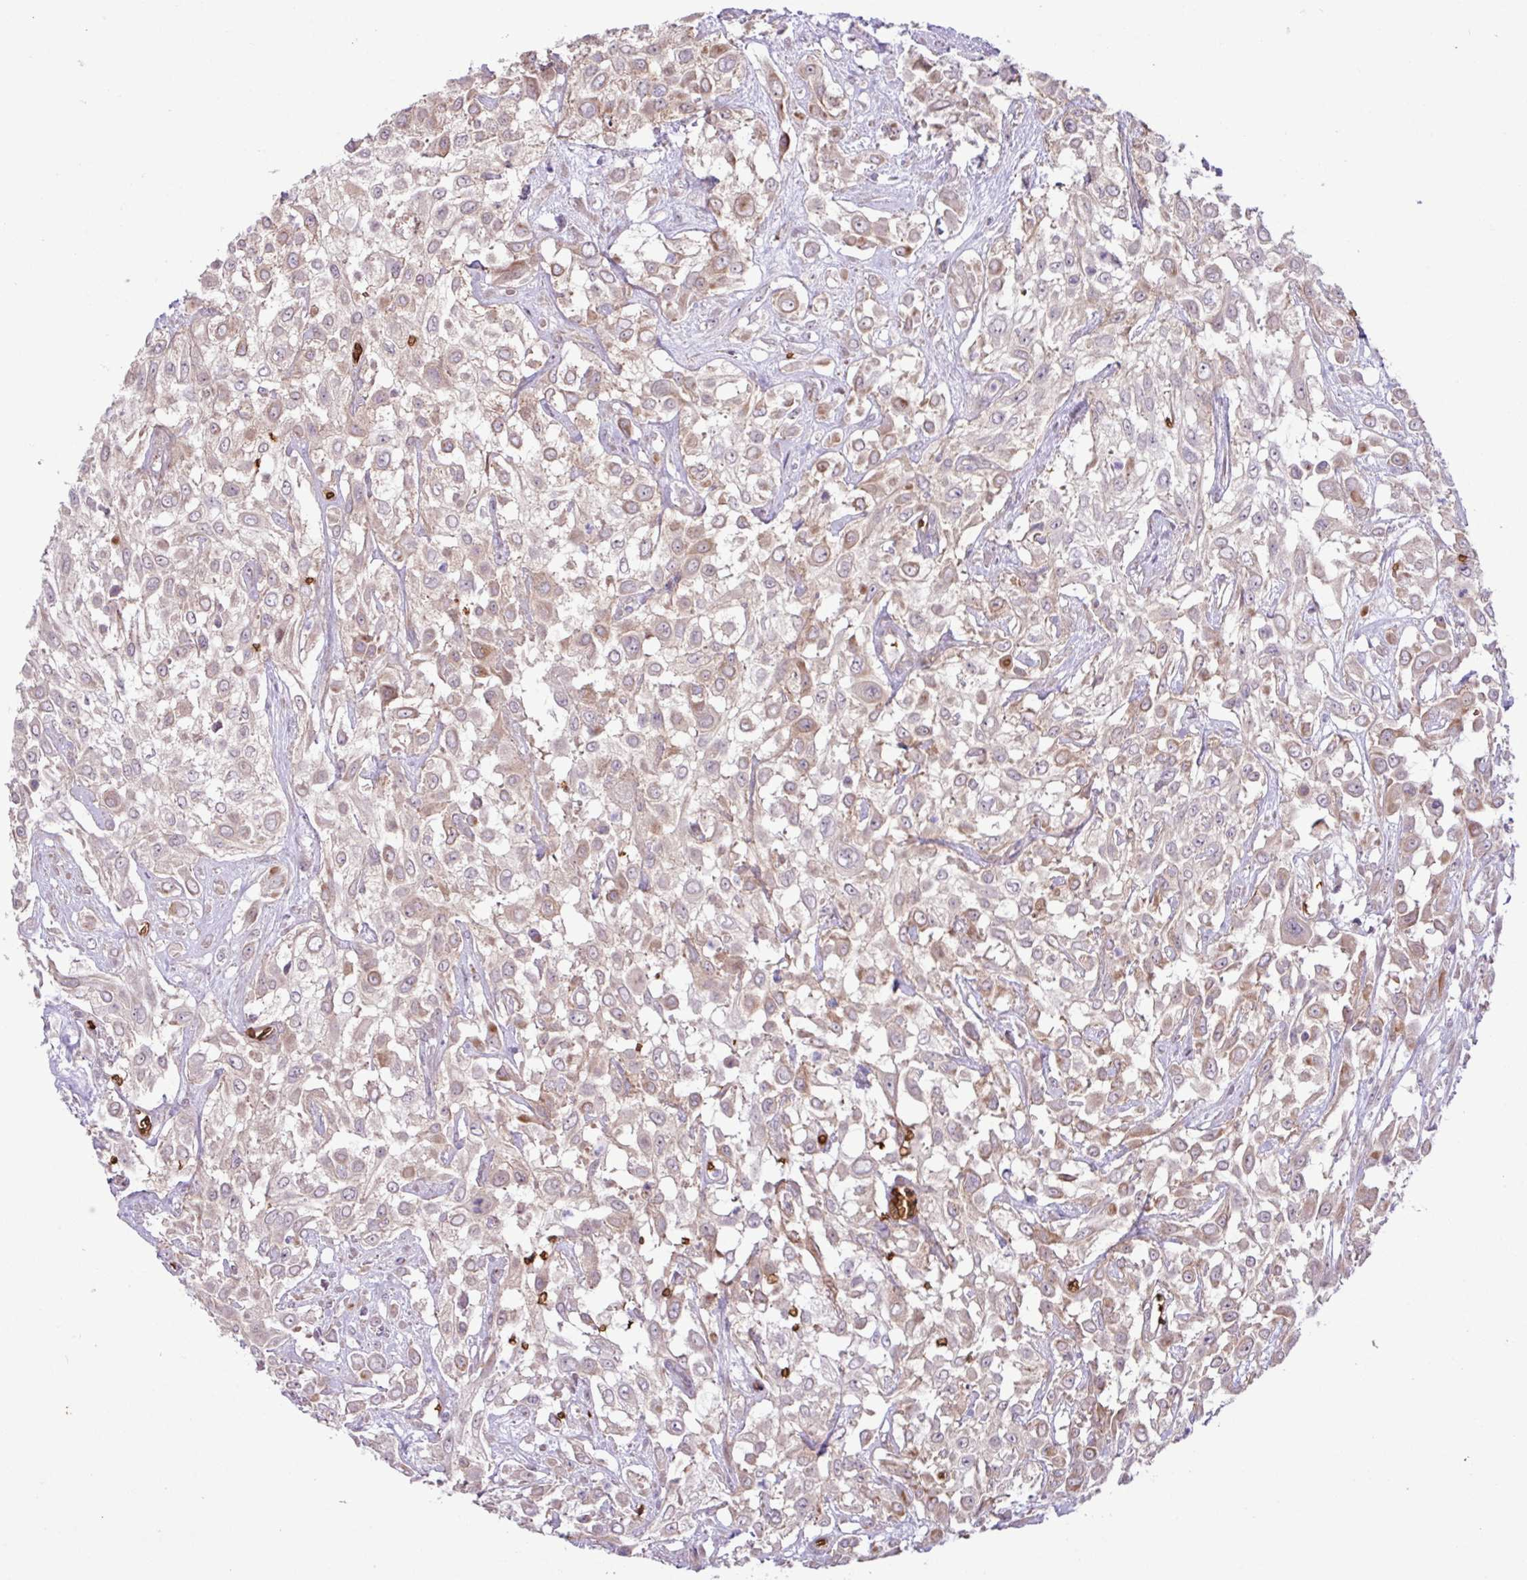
{"staining": {"intensity": "weak", "quantity": ">75%", "location": "cytoplasmic/membranous"}, "tissue": "urothelial cancer", "cell_type": "Tumor cells", "image_type": "cancer", "snomed": [{"axis": "morphology", "description": "Urothelial carcinoma, High grade"}, {"axis": "topography", "description": "Urinary bladder"}], "caption": "This is a photomicrograph of immunohistochemistry staining of urothelial cancer, which shows weak expression in the cytoplasmic/membranous of tumor cells.", "gene": "RAD21L1", "patient": {"sex": "male", "age": 57}}